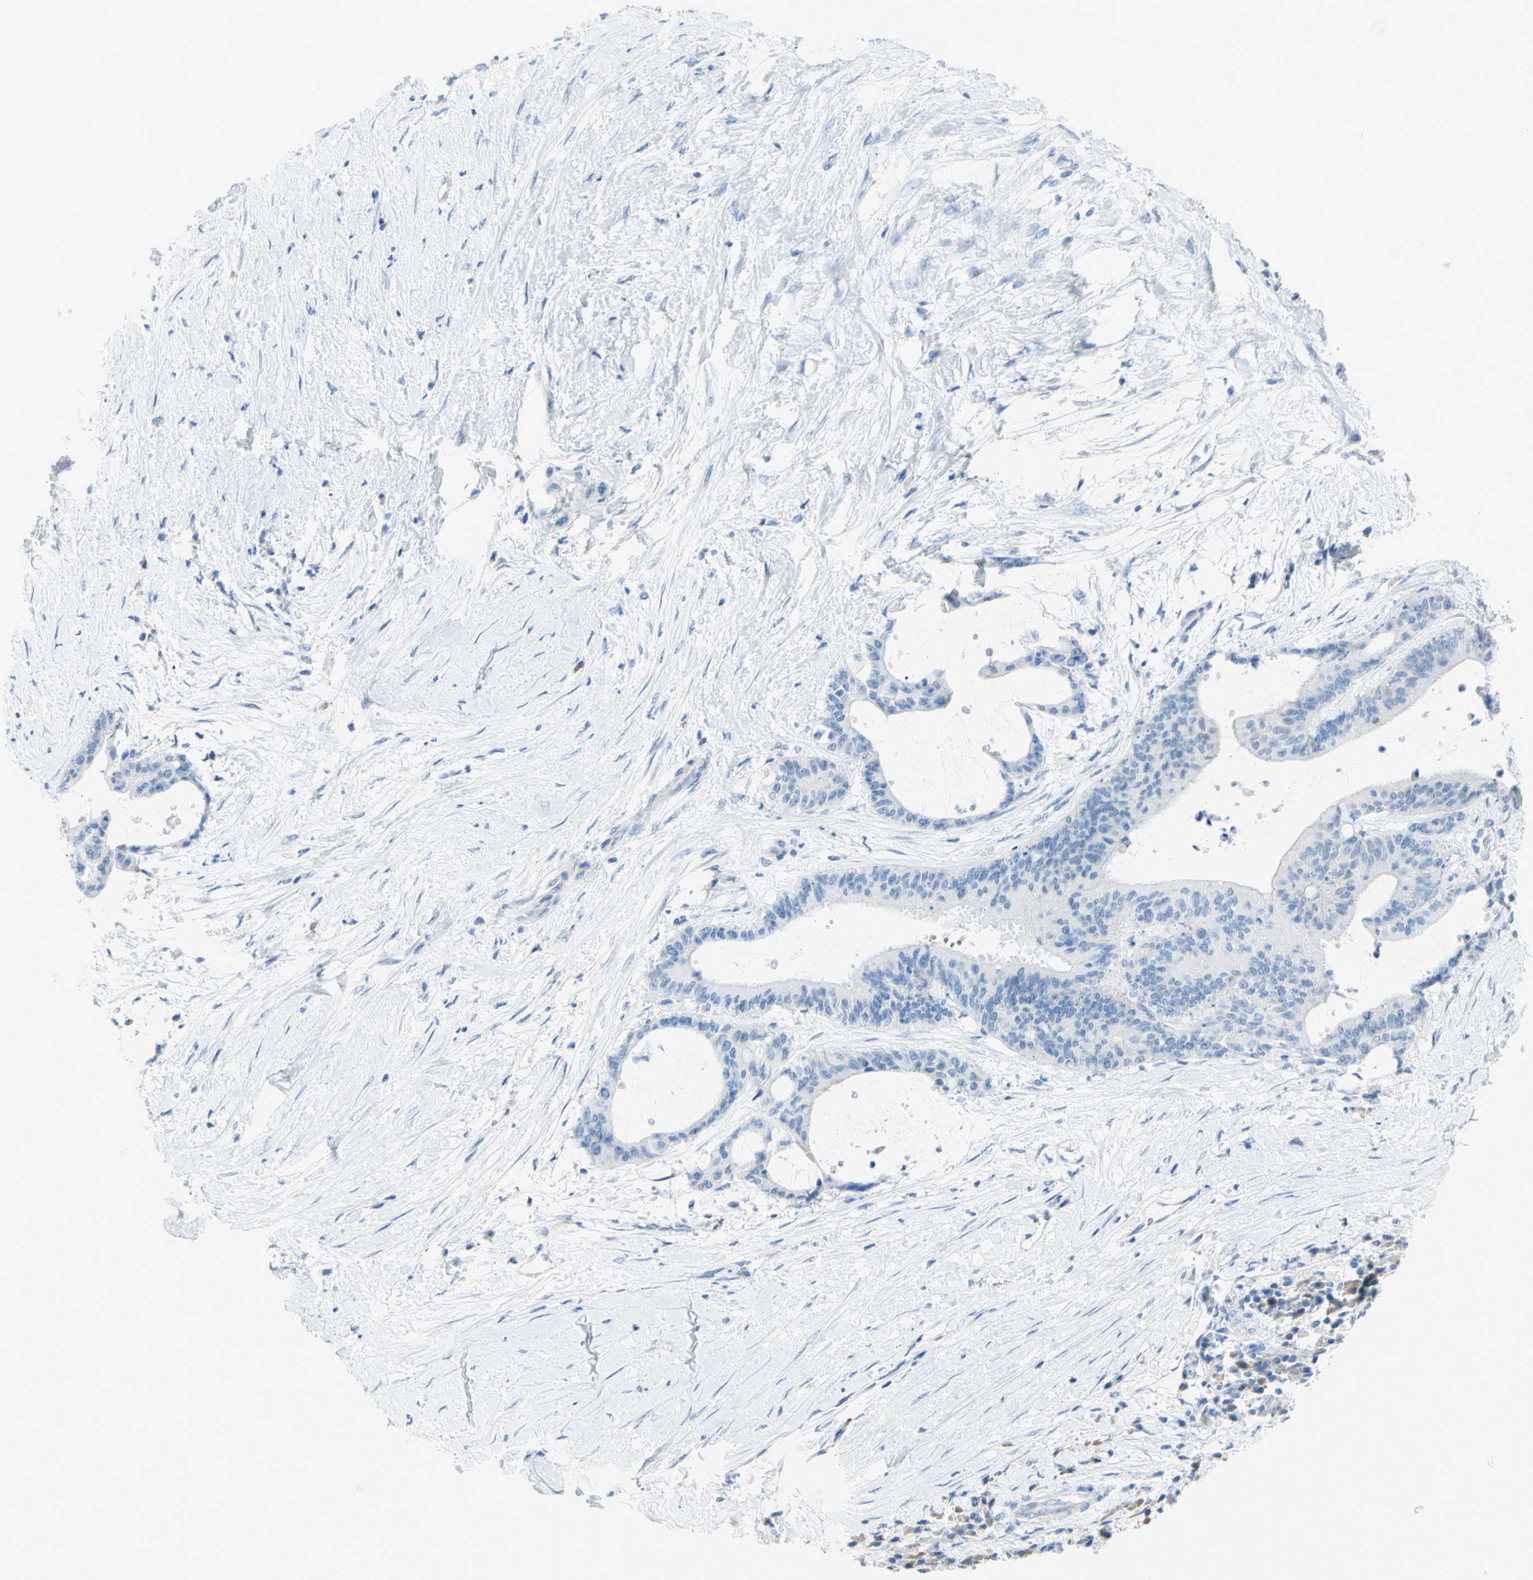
{"staining": {"intensity": "negative", "quantity": "none", "location": "none"}, "tissue": "liver cancer", "cell_type": "Tumor cells", "image_type": "cancer", "snomed": [{"axis": "morphology", "description": "Cholangiocarcinoma"}, {"axis": "topography", "description": "Liver"}], "caption": "Cholangiocarcinoma (liver) stained for a protein using immunohistochemistry (IHC) exhibits no staining tumor cells.", "gene": "TFPI2", "patient": {"sex": "female", "age": 73}}